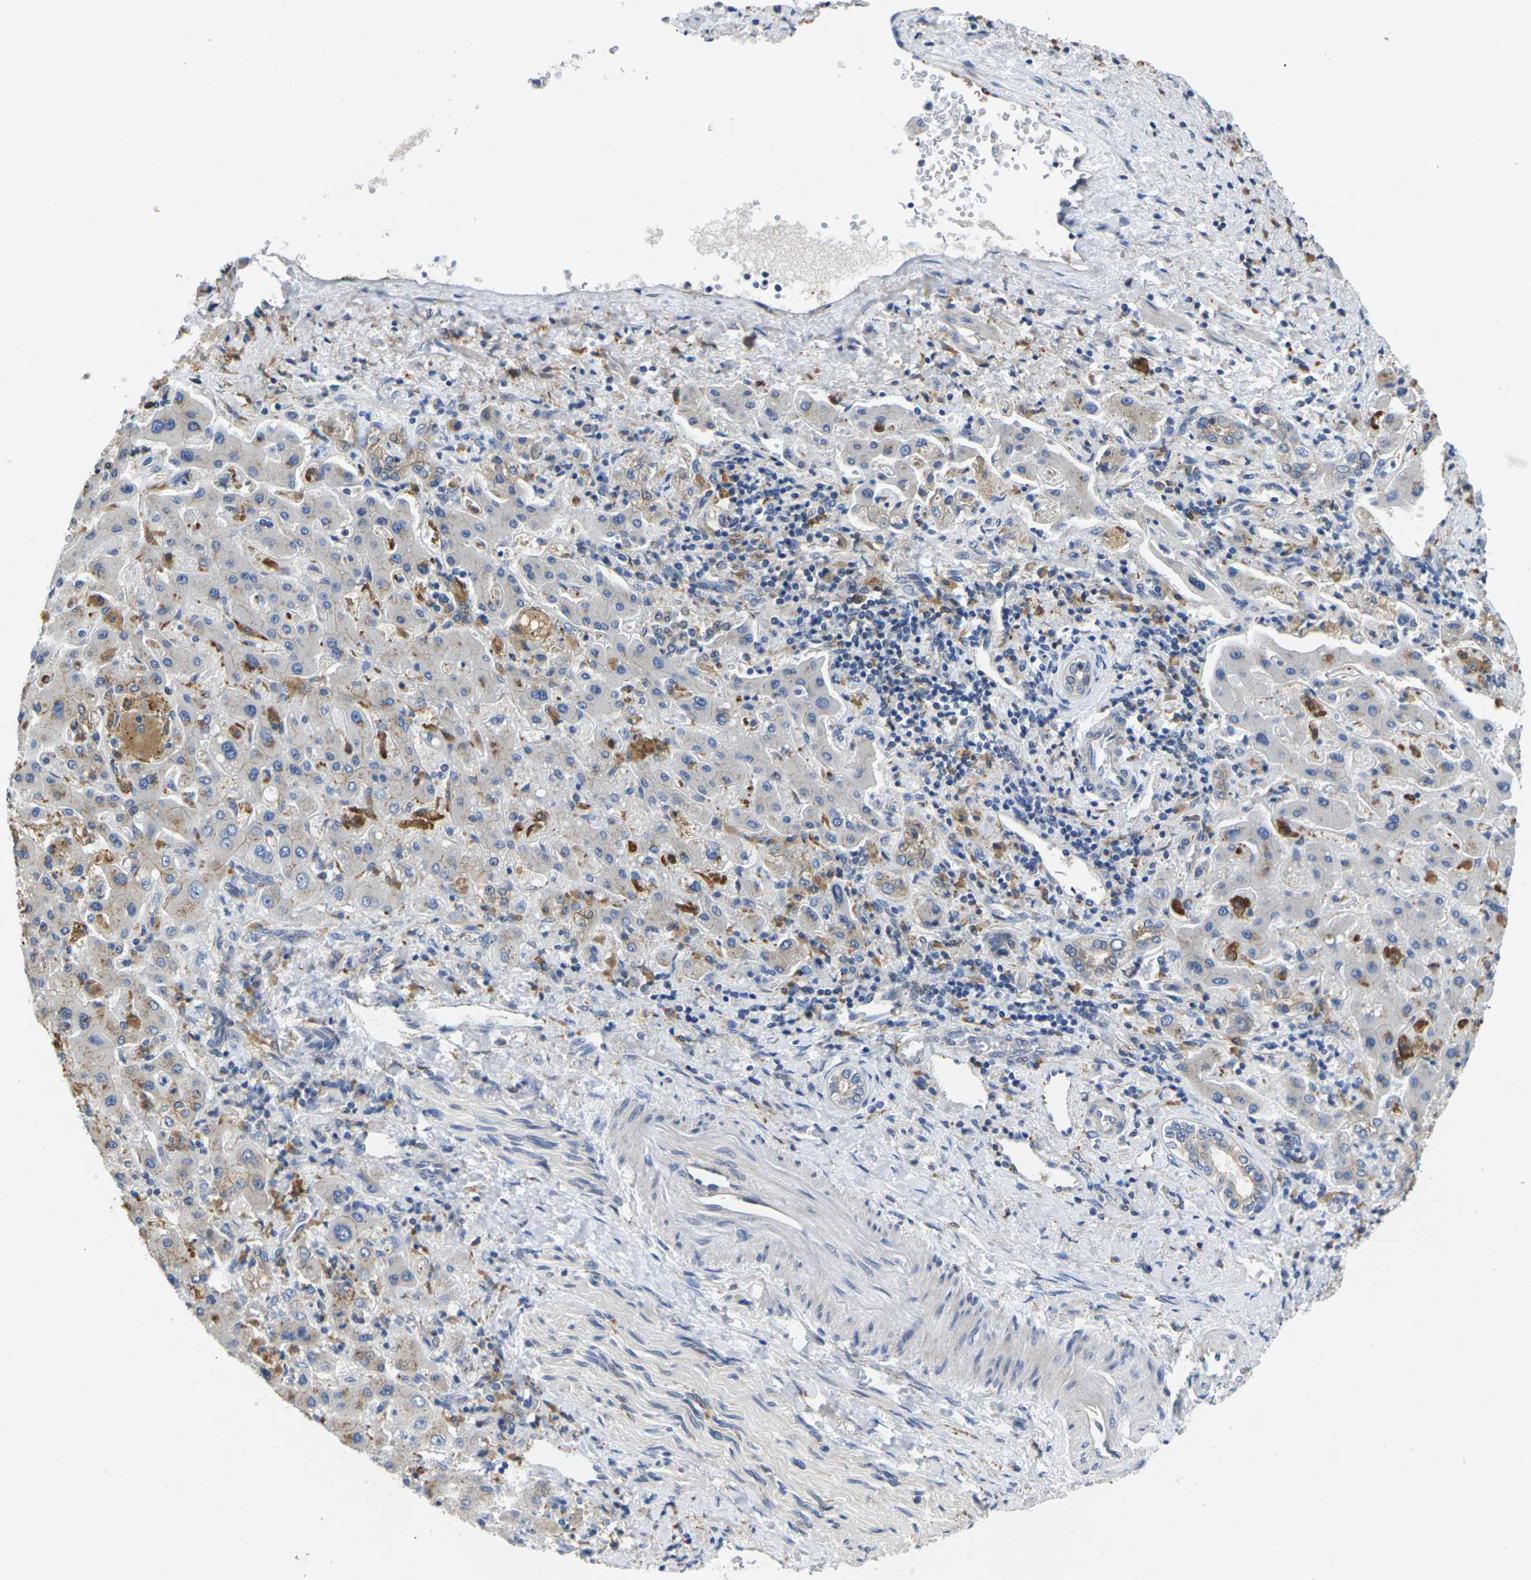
{"staining": {"intensity": "moderate", "quantity": "<25%", "location": "cytoplasmic/membranous"}, "tissue": "liver cancer", "cell_type": "Tumor cells", "image_type": "cancer", "snomed": [{"axis": "morphology", "description": "Cholangiocarcinoma"}, {"axis": "topography", "description": "Liver"}], "caption": "Liver cancer was stained to show a protein in brown. There is low levels of moderate cytoplasmic/membranous positivity in about <25% of tumor cells.", "gene": "SCNN1A", "patient": {"sex": "male", "age": 50}}